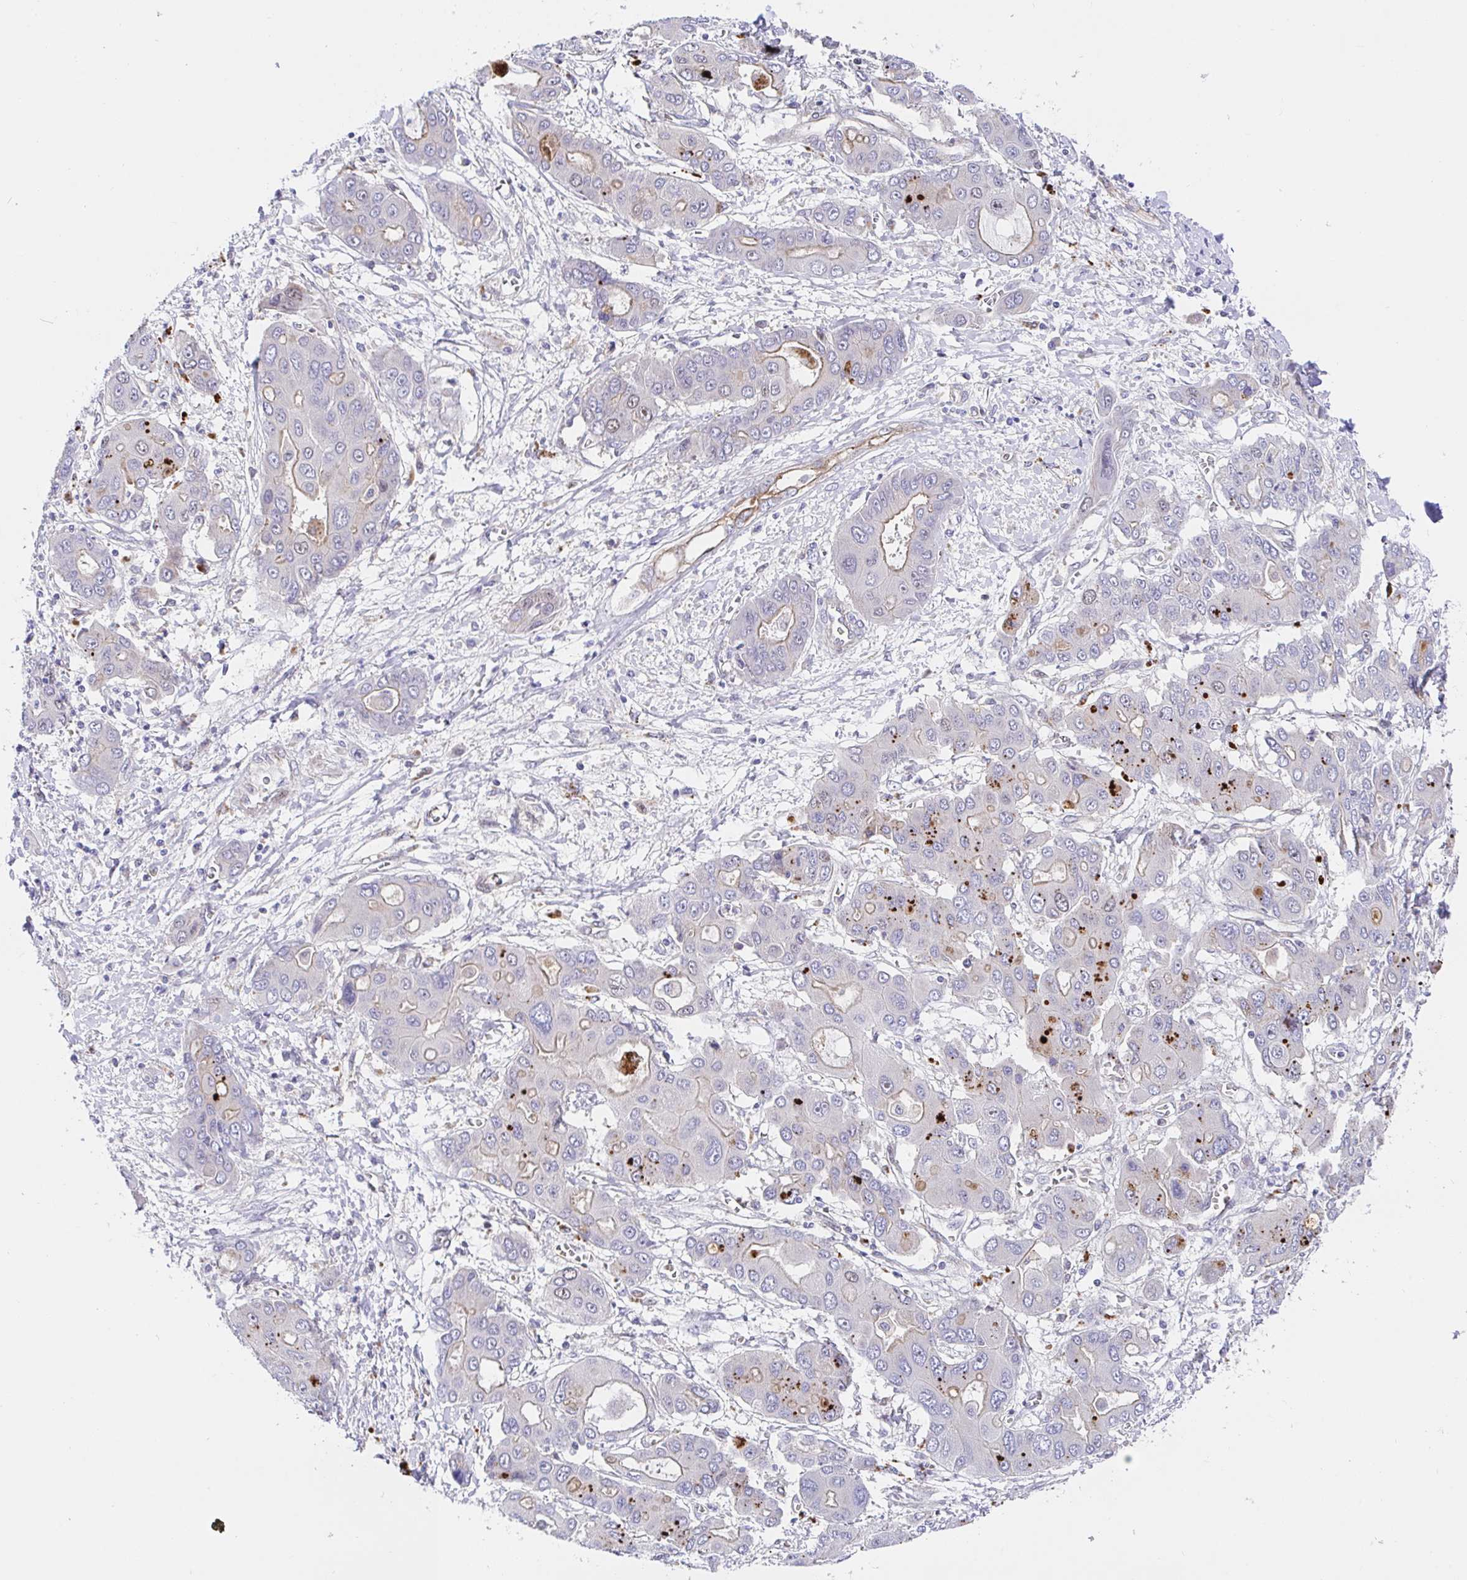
{"staining": {"intensity": "moderate", "quantity": "<25%", "location": "cytoplasmic/membranous,nuclear"}, "tissue": "liver cancer", "cell_type": "Tumor cells", "image_type": "cancer", "snomed": [{"axis": "morphology", "description": "Cholangiocarcinoma"}, {"axis": "topography", "description": "Liver"}], "caption": "Immunohistochemistry (IHC) micrograph of neoplastic tissue: cholangiocarcinoma (liver) stained using immunohistochemistry exhibits low levels of moderate protein expression localized specifically in the cytoplasmic/membranous and nuclear of tumor cells, appearing as a cytoplasmic/membranous and nuclear brown color.", "gene": "TIMELESS", "patient": {"sex": "male", "age": 67}}